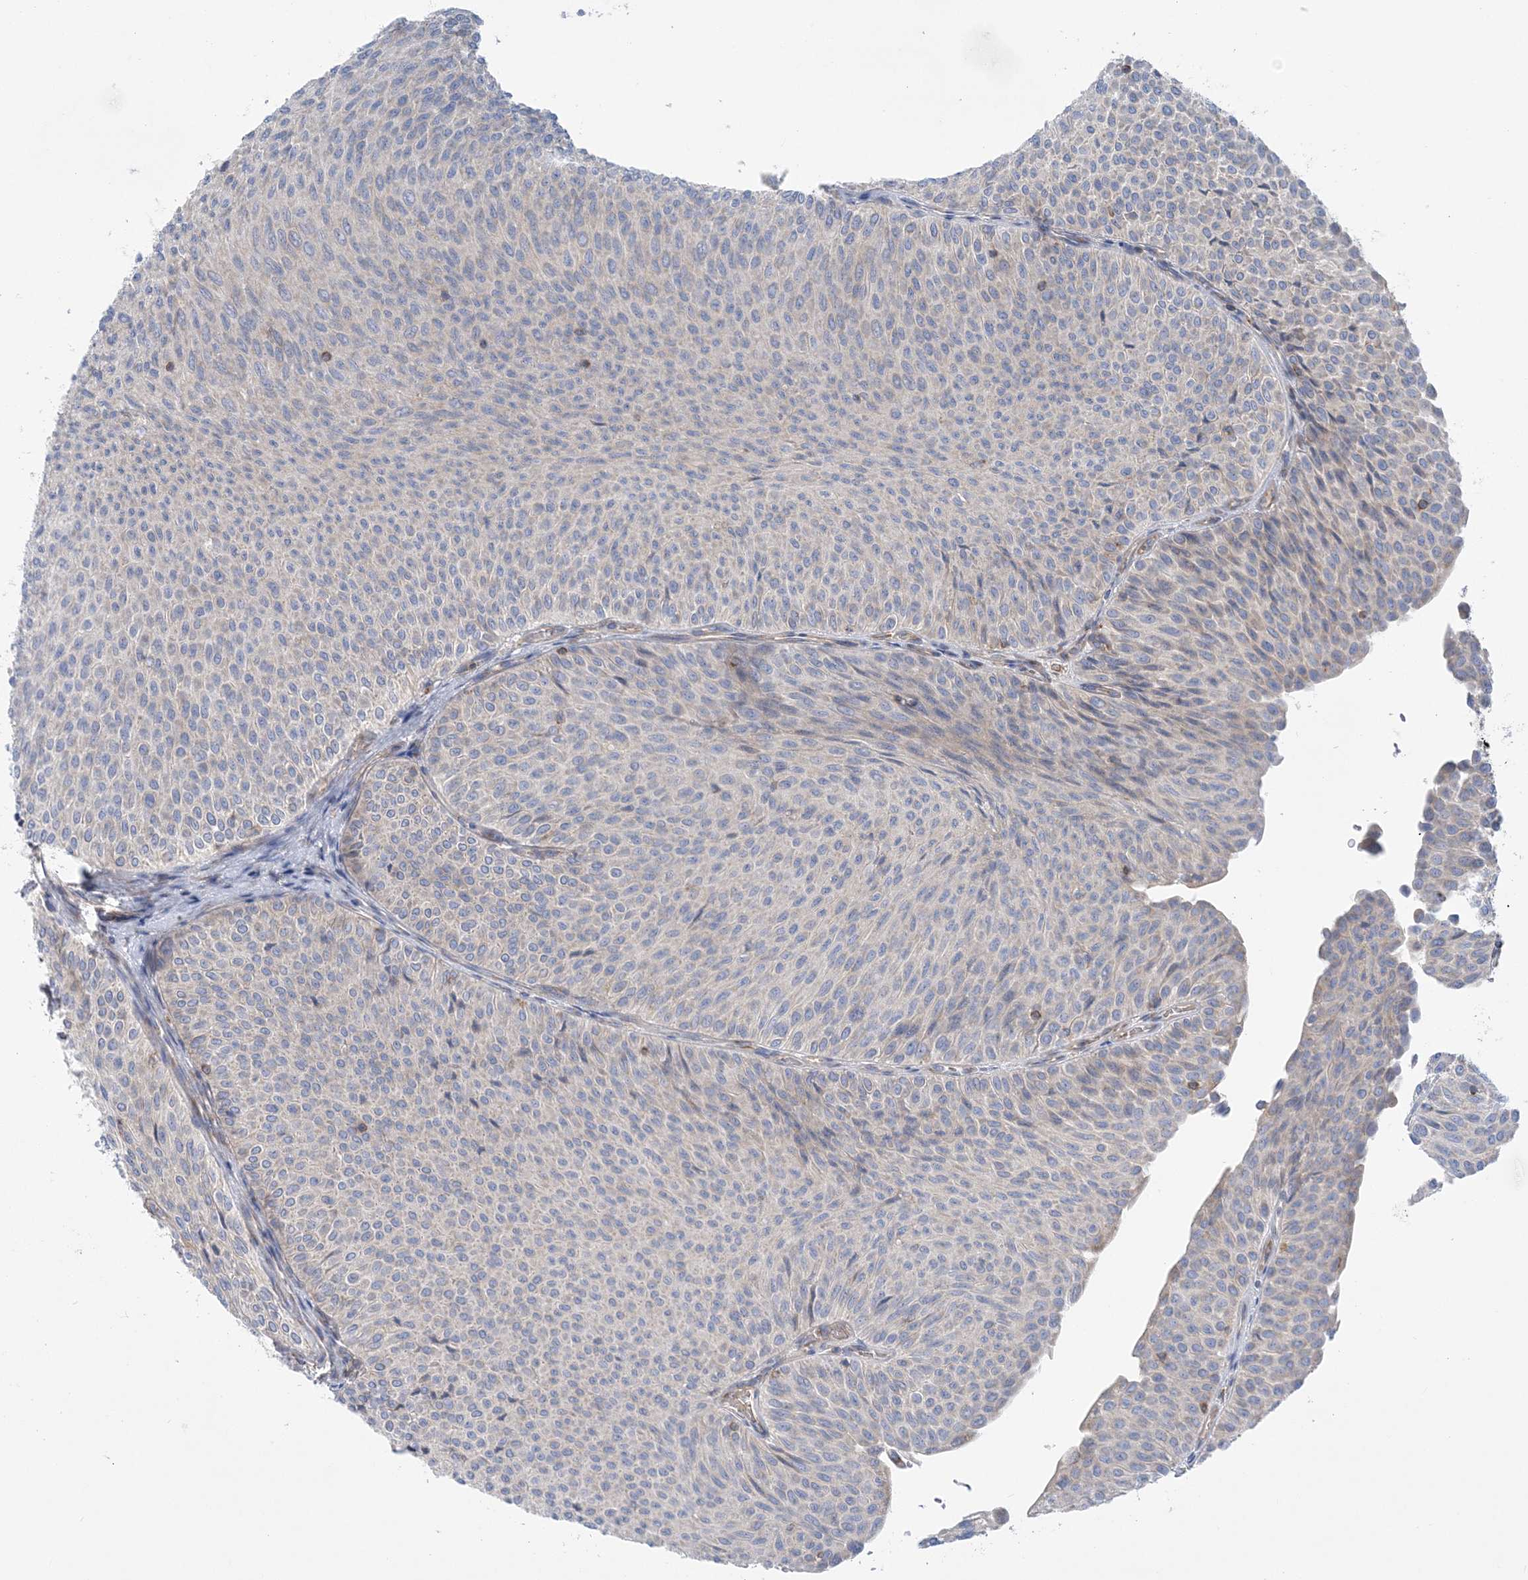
{"staining": {"intensity": "negative", "quantity": "none", "location": "none"}, "tissue": "urothelial cancer", "cell_type": "Tumor cells", "image_type": "cancer", "snomed": [{"axis": "morphology", "description": "Urothelial carcinoma, Low grade"}, {"axis": "topography", "description": "Urinary bladder"}], "caption": "This is an immunohistochemistry (IHC) photomicrograph of human urothelial cancer. There is no expression in tumor cells.", "gene": "FAM114A2", "patient": {"sex": "male", "age": 78}}